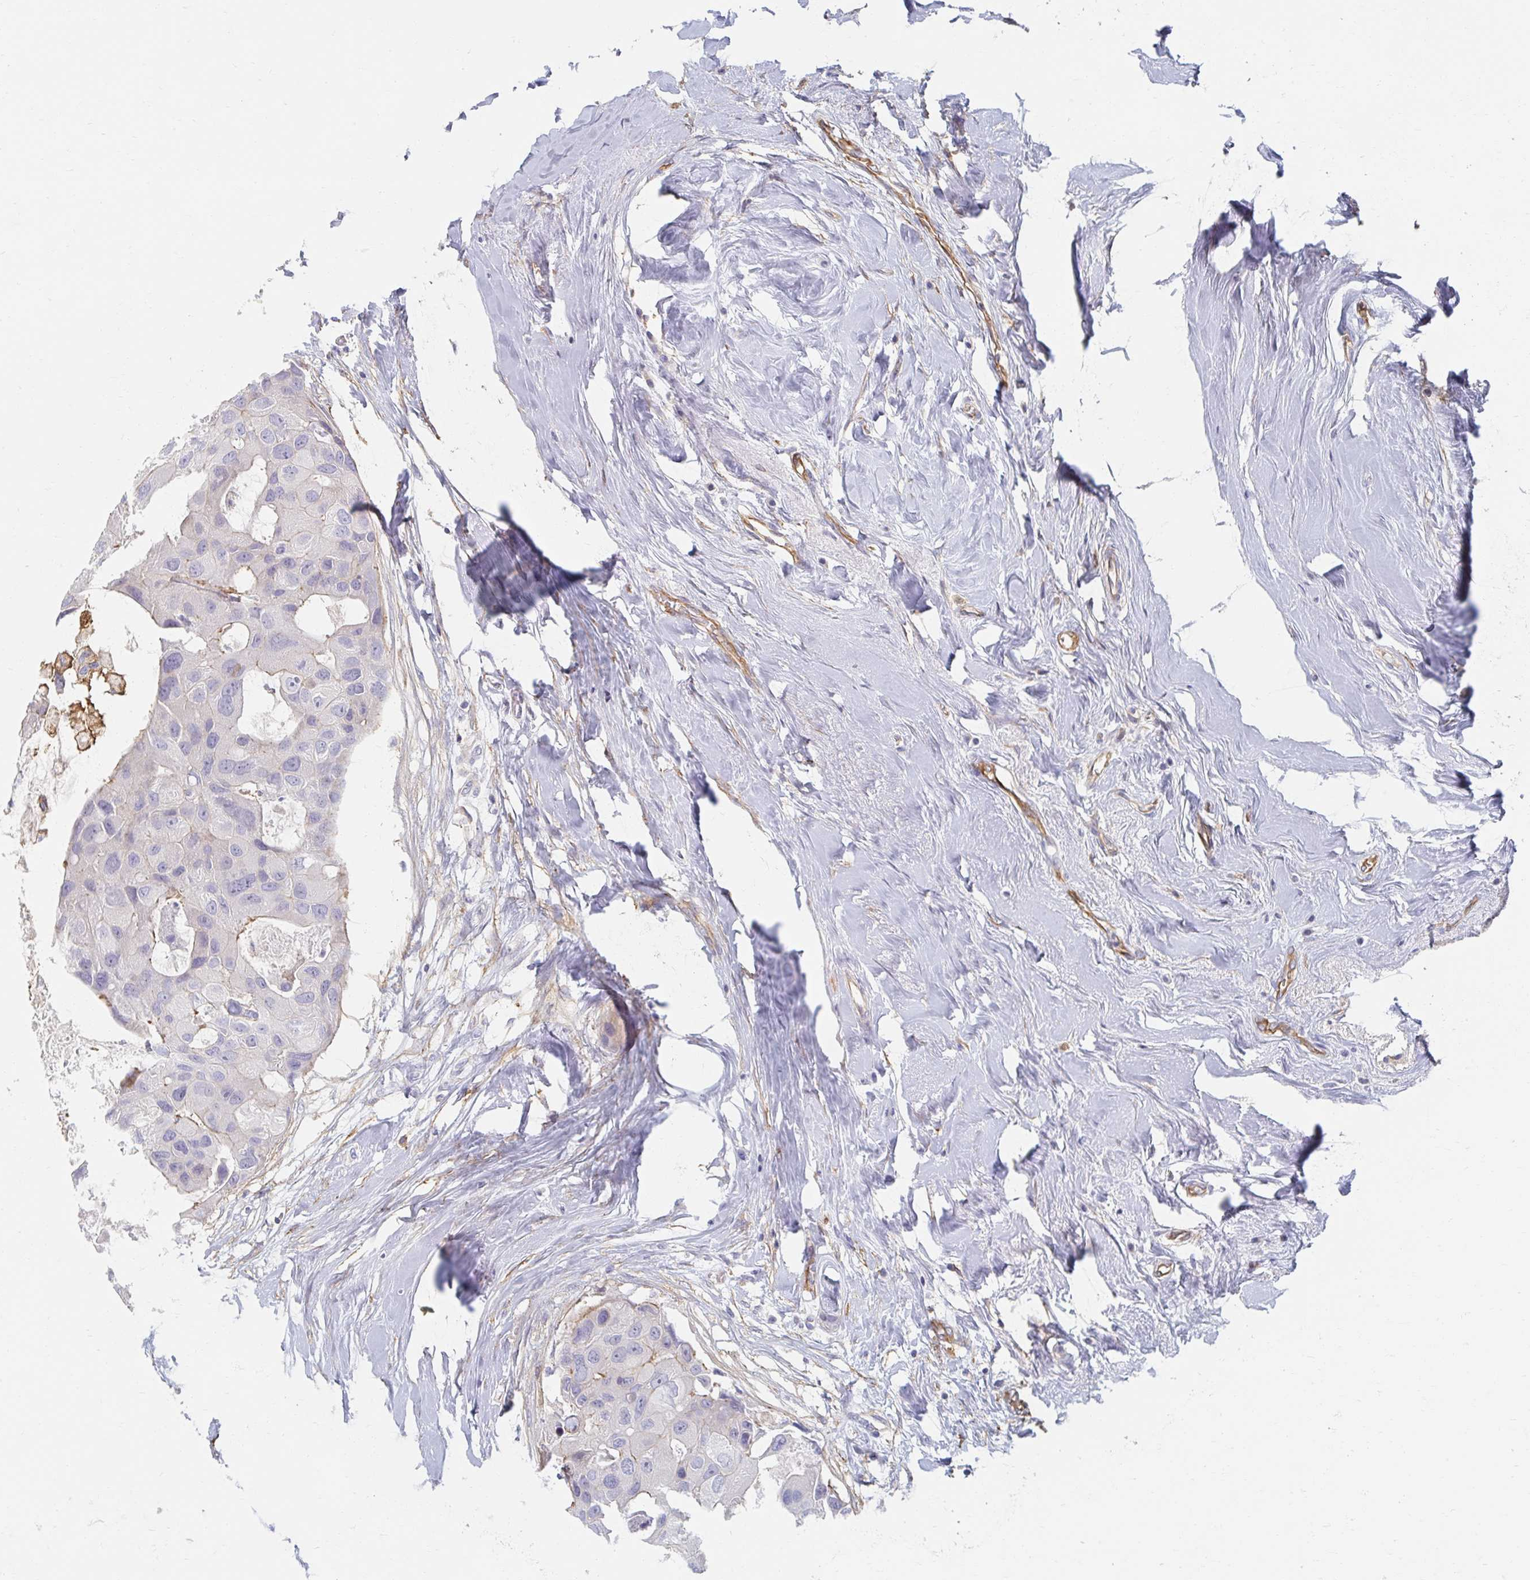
{"staining": {"intensity": "negative", "quantity": "none", "location": "none"}, "tissue": "breast cancer", "cell_type": "Tumor cells", "image_type": "cancer", "snomed": [{"axis": "morphology", "description": "Duct carcinoma"}, {"axis": "topography", "description": "Breast"}], "caption": "IHC photomicrograph of neoplastic tissue: human infiltrating ductal carcinoma (breast) stained with DAB displays no significant protein positivity in tumor cells.", "gene": "MYLK2", "patient": {"sex": "female", "age": 43}}